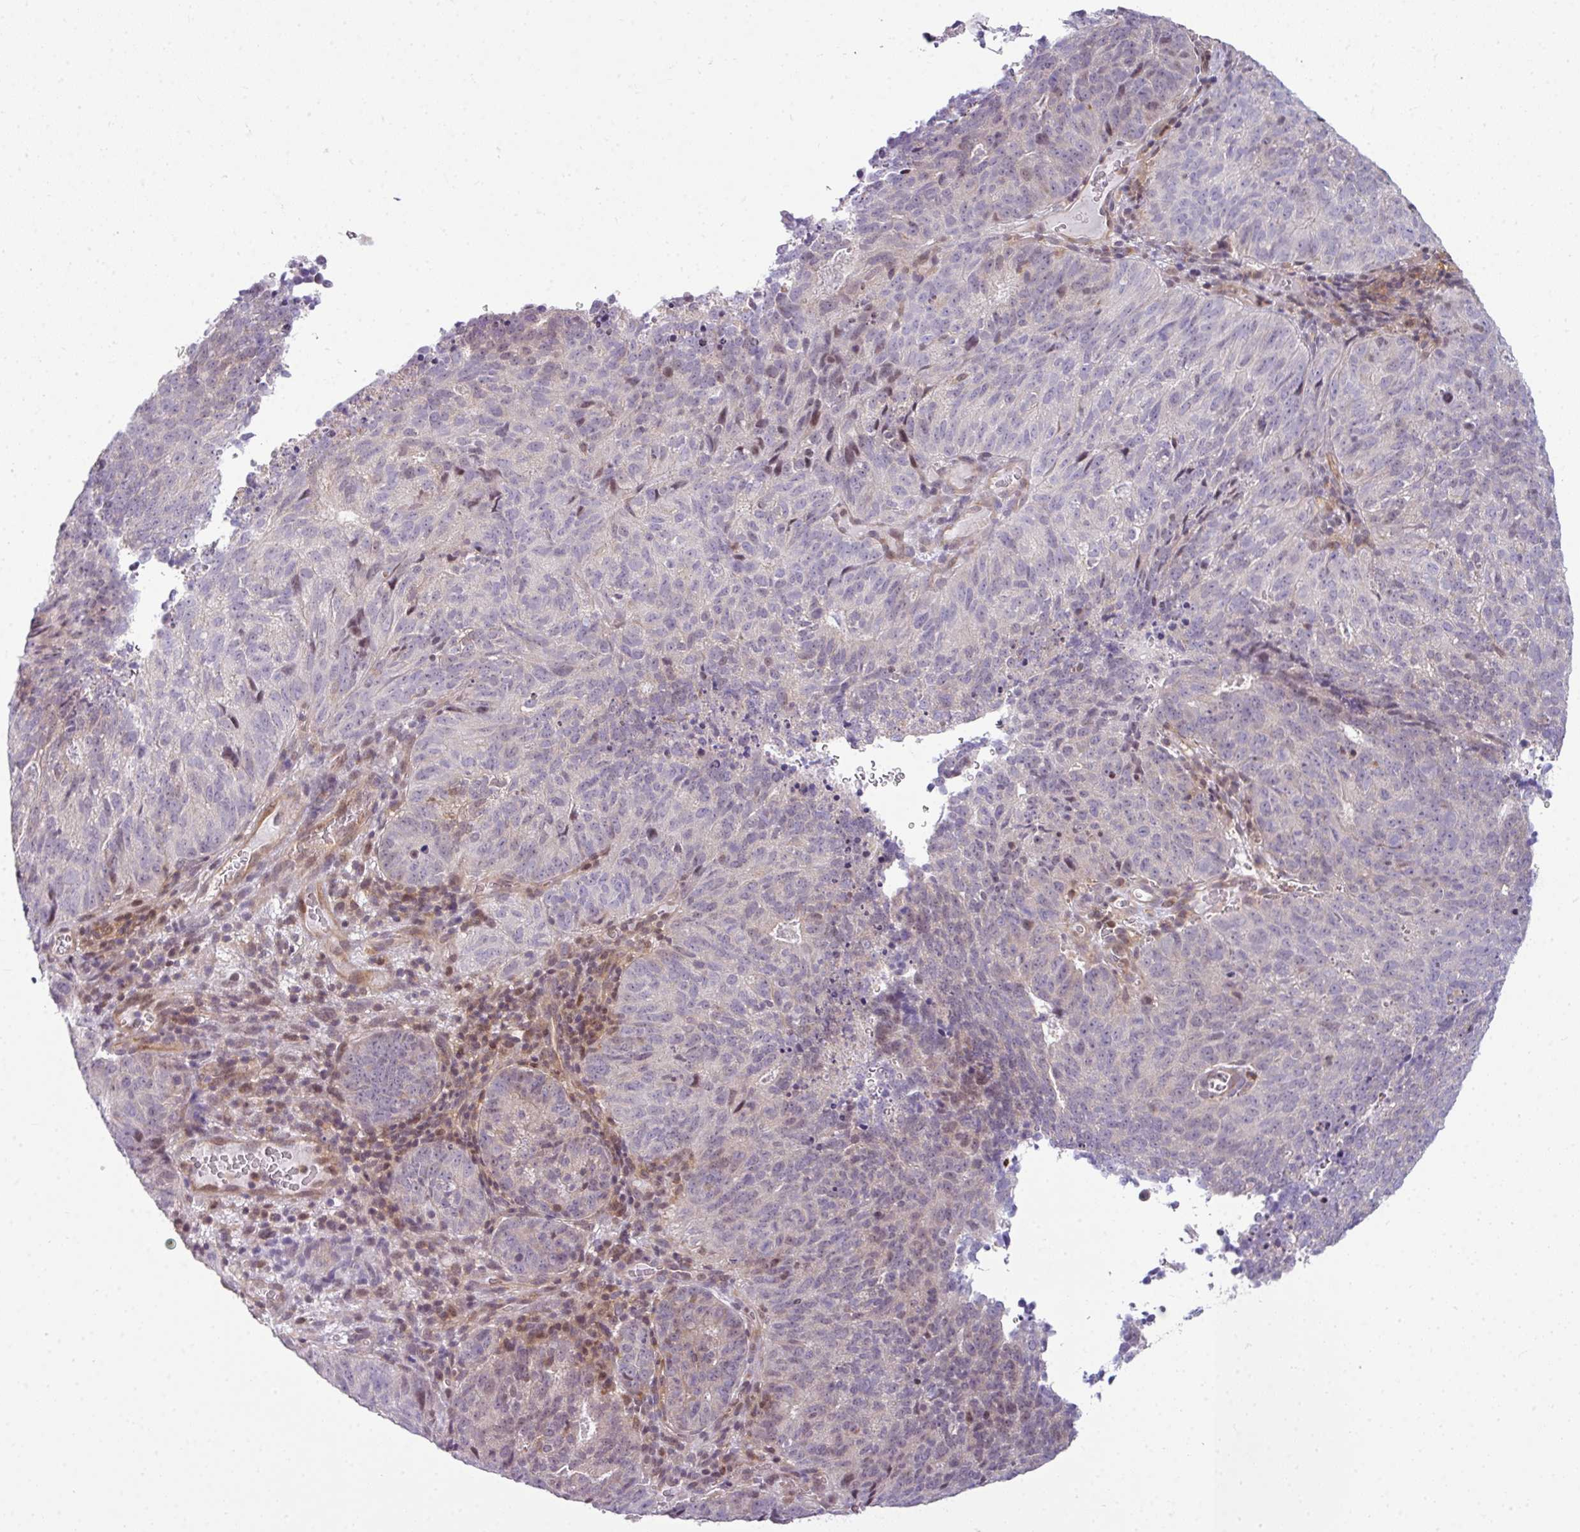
{"staining": {"intensity": "weak", "quantity": "<25%", "location": "nuclear"}, "tissue": "cervical cancer", "cell_type": "Tumor cells", "image_type": "cancer", "snomed": [{"axis": "morphology", "description": "Adenocarcinoma, NOS"}, {"axis": "topography", "description": "Cervix"}], "caption": "This is an immunohistochemistry (IHC) micrograph of human cervical cancer (adenocarcinoma). There is no staining in tumor cells.", "gene": "STAT5A", "patient": {"sex": "female", "age": 38}}